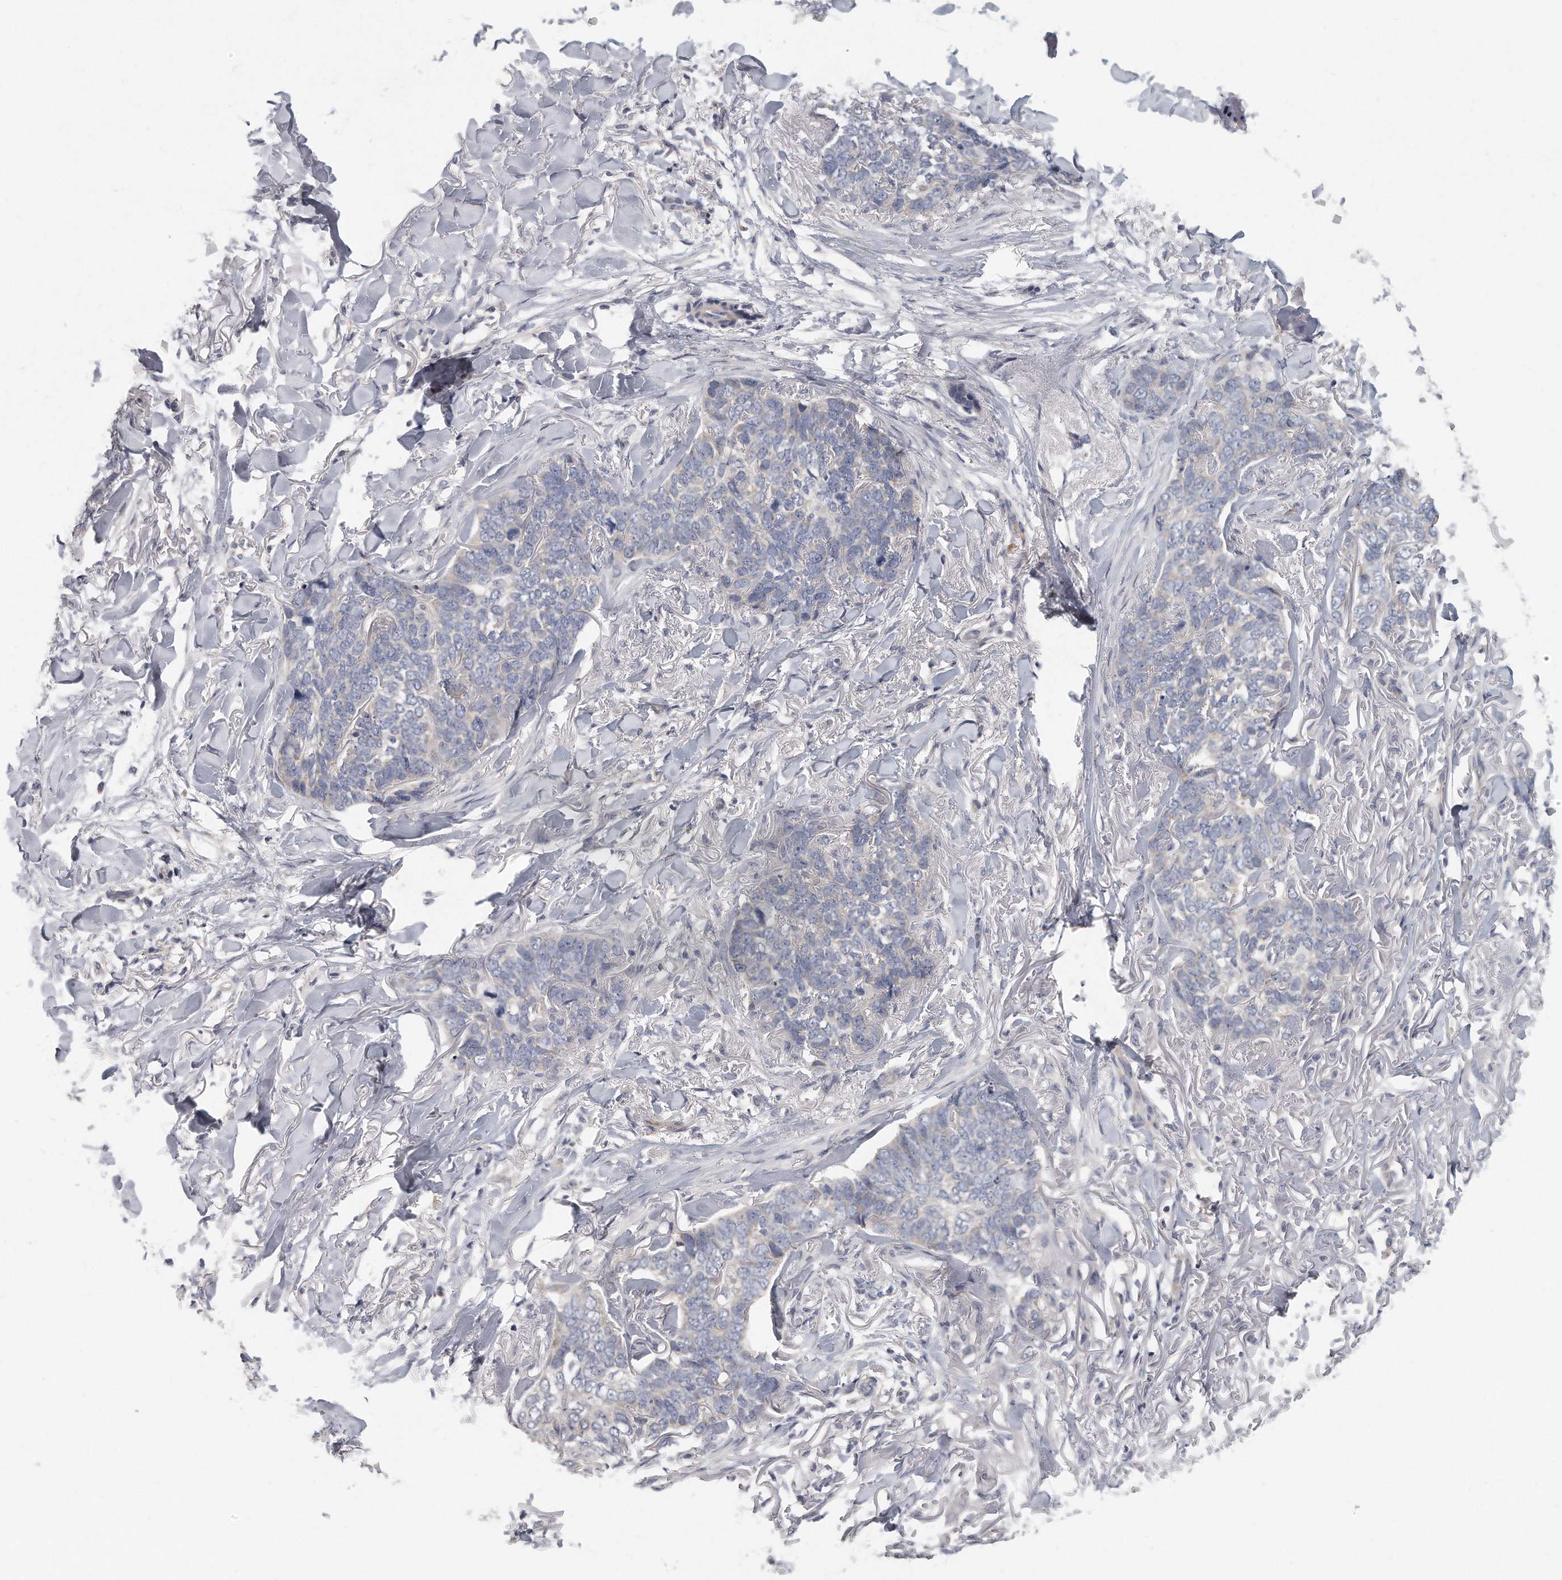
{"staining": {"intensity": "negative", "quantity": "none", "location": "none"}, "tissue": "skin cancer", "cell_type": "Tumor cells", "image_type": "cancer", "snomed": [{"axis": "morphology", "description": "Normal tissue, NOS"}, {"axis": "morphology", "description": "Basal cell carcinoma"}, {"axis": "topography", "description": "Skin"}], "caption": "Immunohistochemistry (IHC) histopathology image of neoplastic tissue: human skin cancer (basal cell carcinoma) stained with DAB (3,3'-diaminobenzidine) reveals no significant protein positivity in tumor cells.", "gene": "PLEKHA6", "patient": {"sex": "male", "age": 77}}